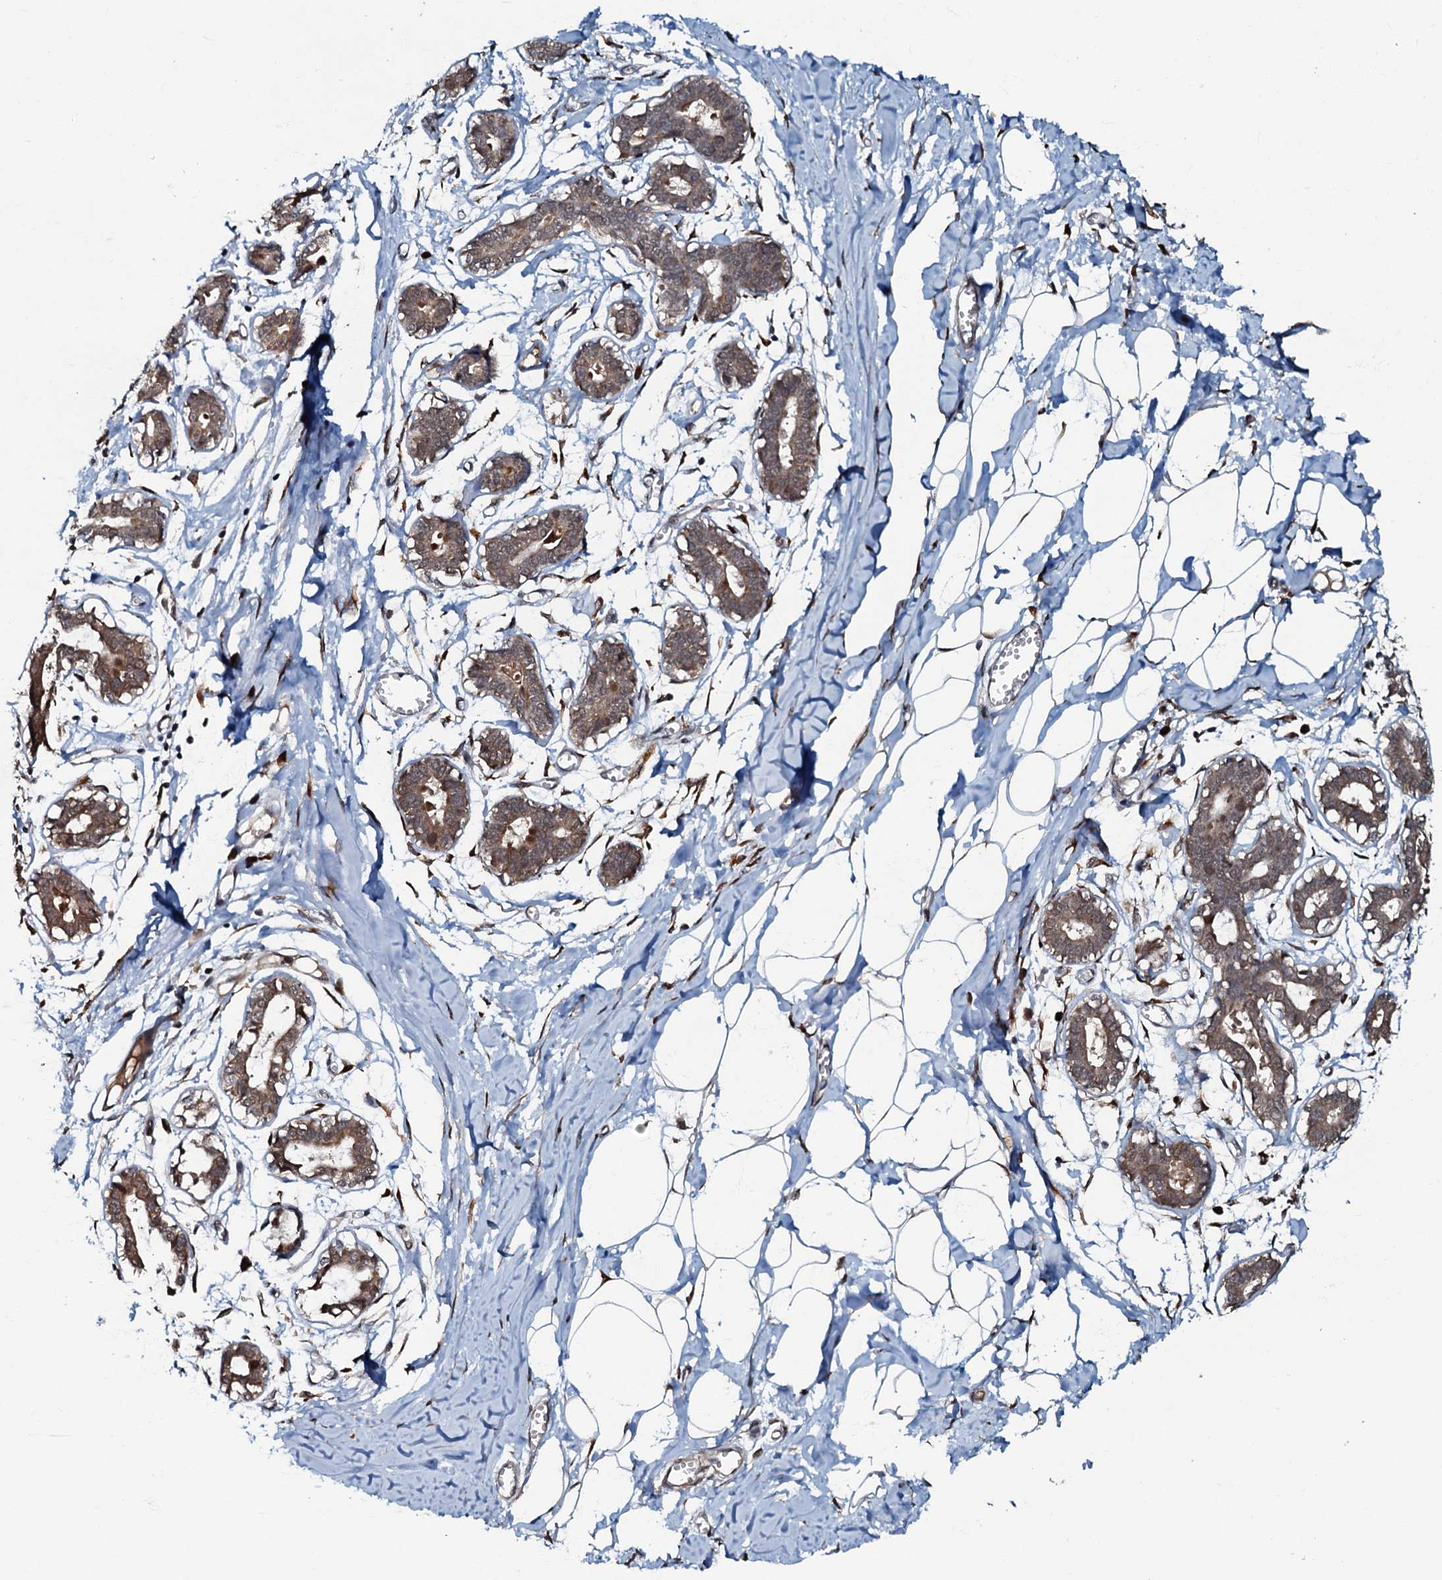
{"staining": {"intensity": "negative", "quantity": "none", "location": "none"}, "tissue": "breast", "cell_type": "Adipocytes", "image_type": "normal", "snomed": [{"axis": "morphology", "description": "Normal tissue, NOS"}, {"axis": "topography", "description": "Breast"}], "caption": "A photomicrograph of human breast is negative for staining in adipocytes. Brightfield microscopy of immunohistochemistry stained with DAB (brown) and hematoxylin (blue), captured at high magnification.", "gene": "C18orf32", "patient": {"sex": "female", "age": 27}}